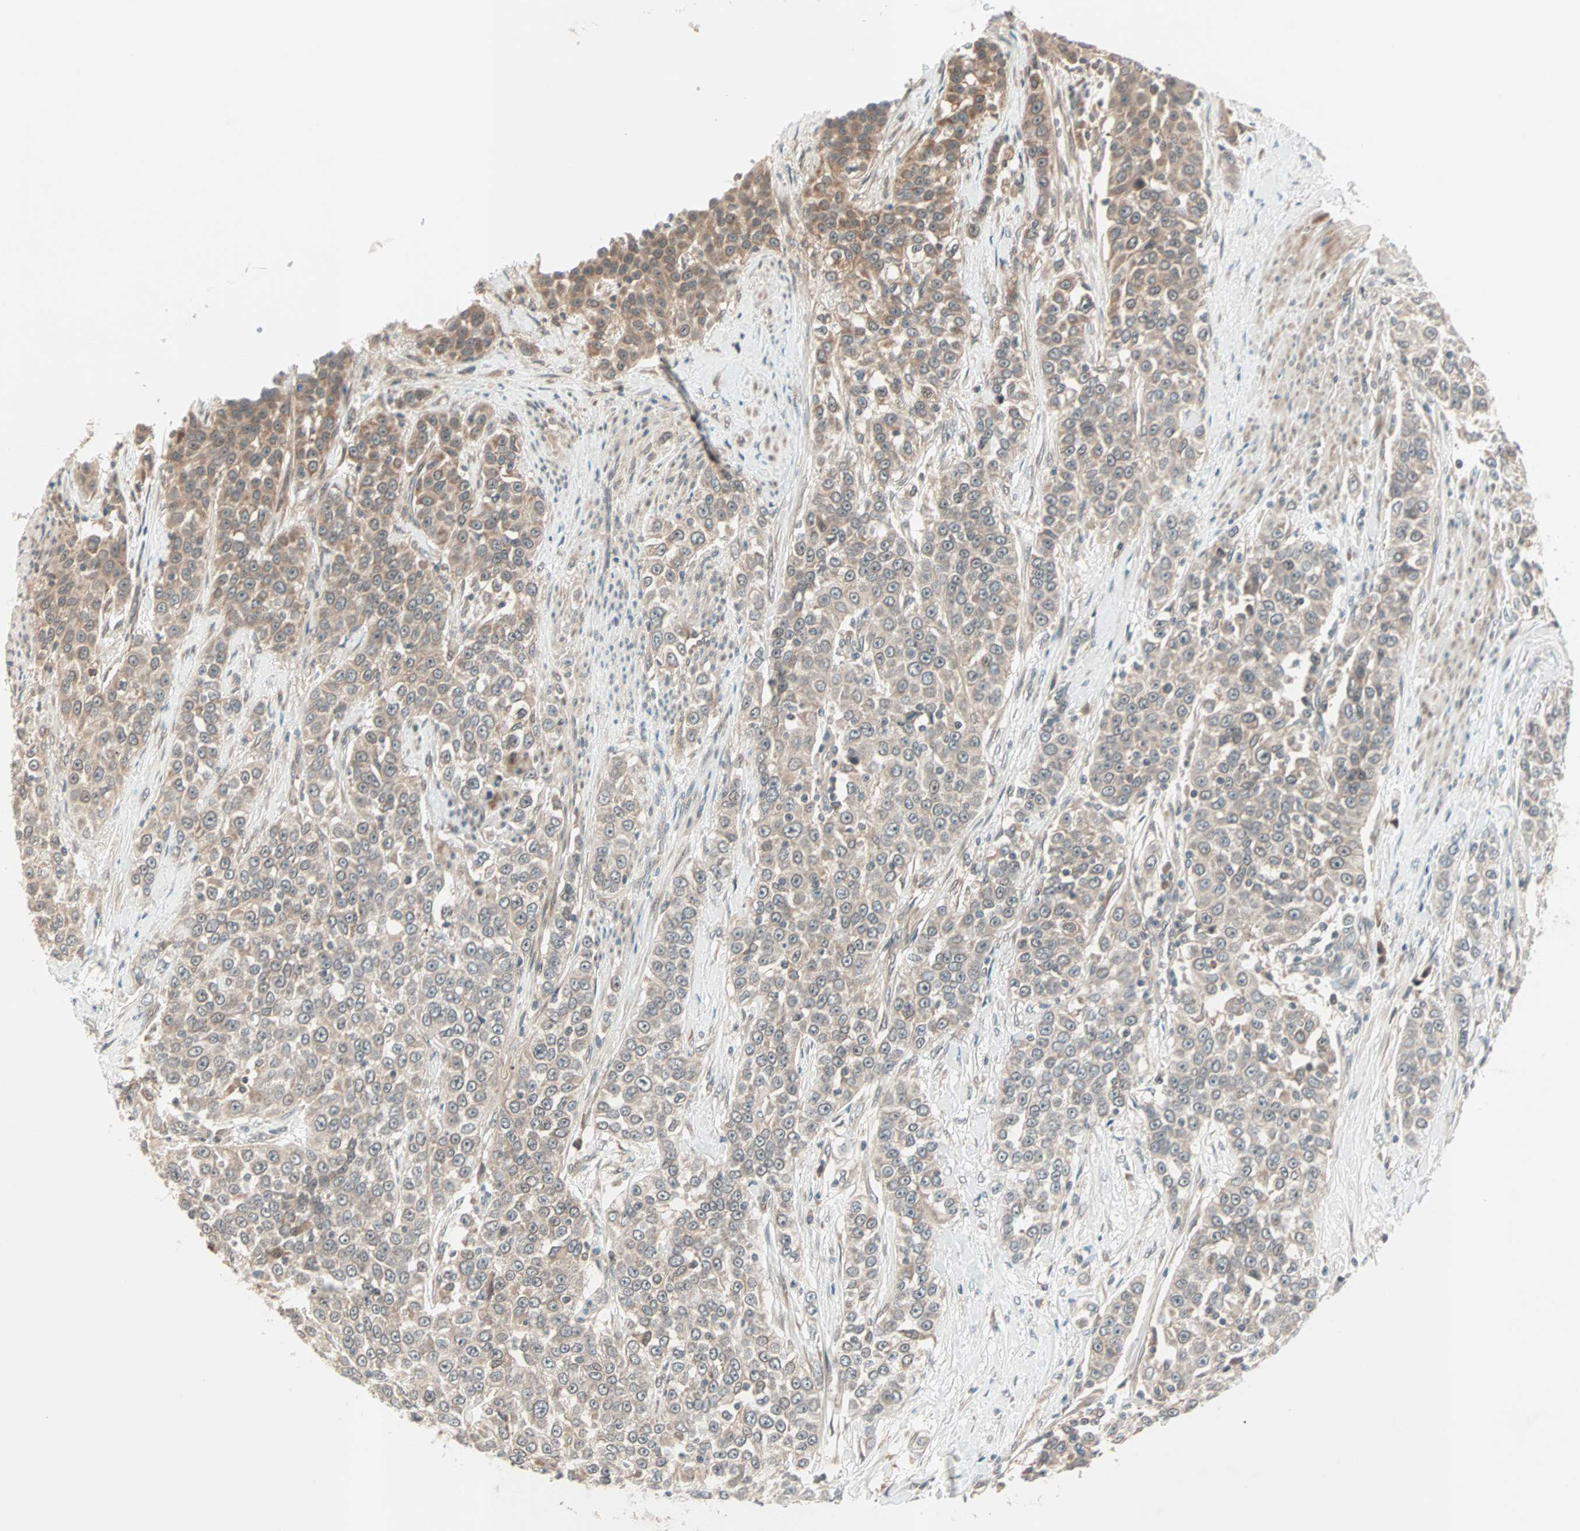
{"staining": {"intensity": "weak", "quantity": ">75%", "location": "cytoplasmic/membranous"}, "tissue": "urothelial cancer", "cell_type": "Tumor cells", "image_type": "cancer", "snomed": [{"axis": "morphology", "description": "Urothelial carcinoma, High grade"}, {"axis": "topography", "description": "Urinary bladder"}], "caption": "Urothelial cancer tissue displays weak cytoplasmic/membranous positivity in approximately >75% of tumor cells, visualized by immunohistochemistry.", "gene": "PGBD1", "patient": {"sex": "female", "age": 80}}